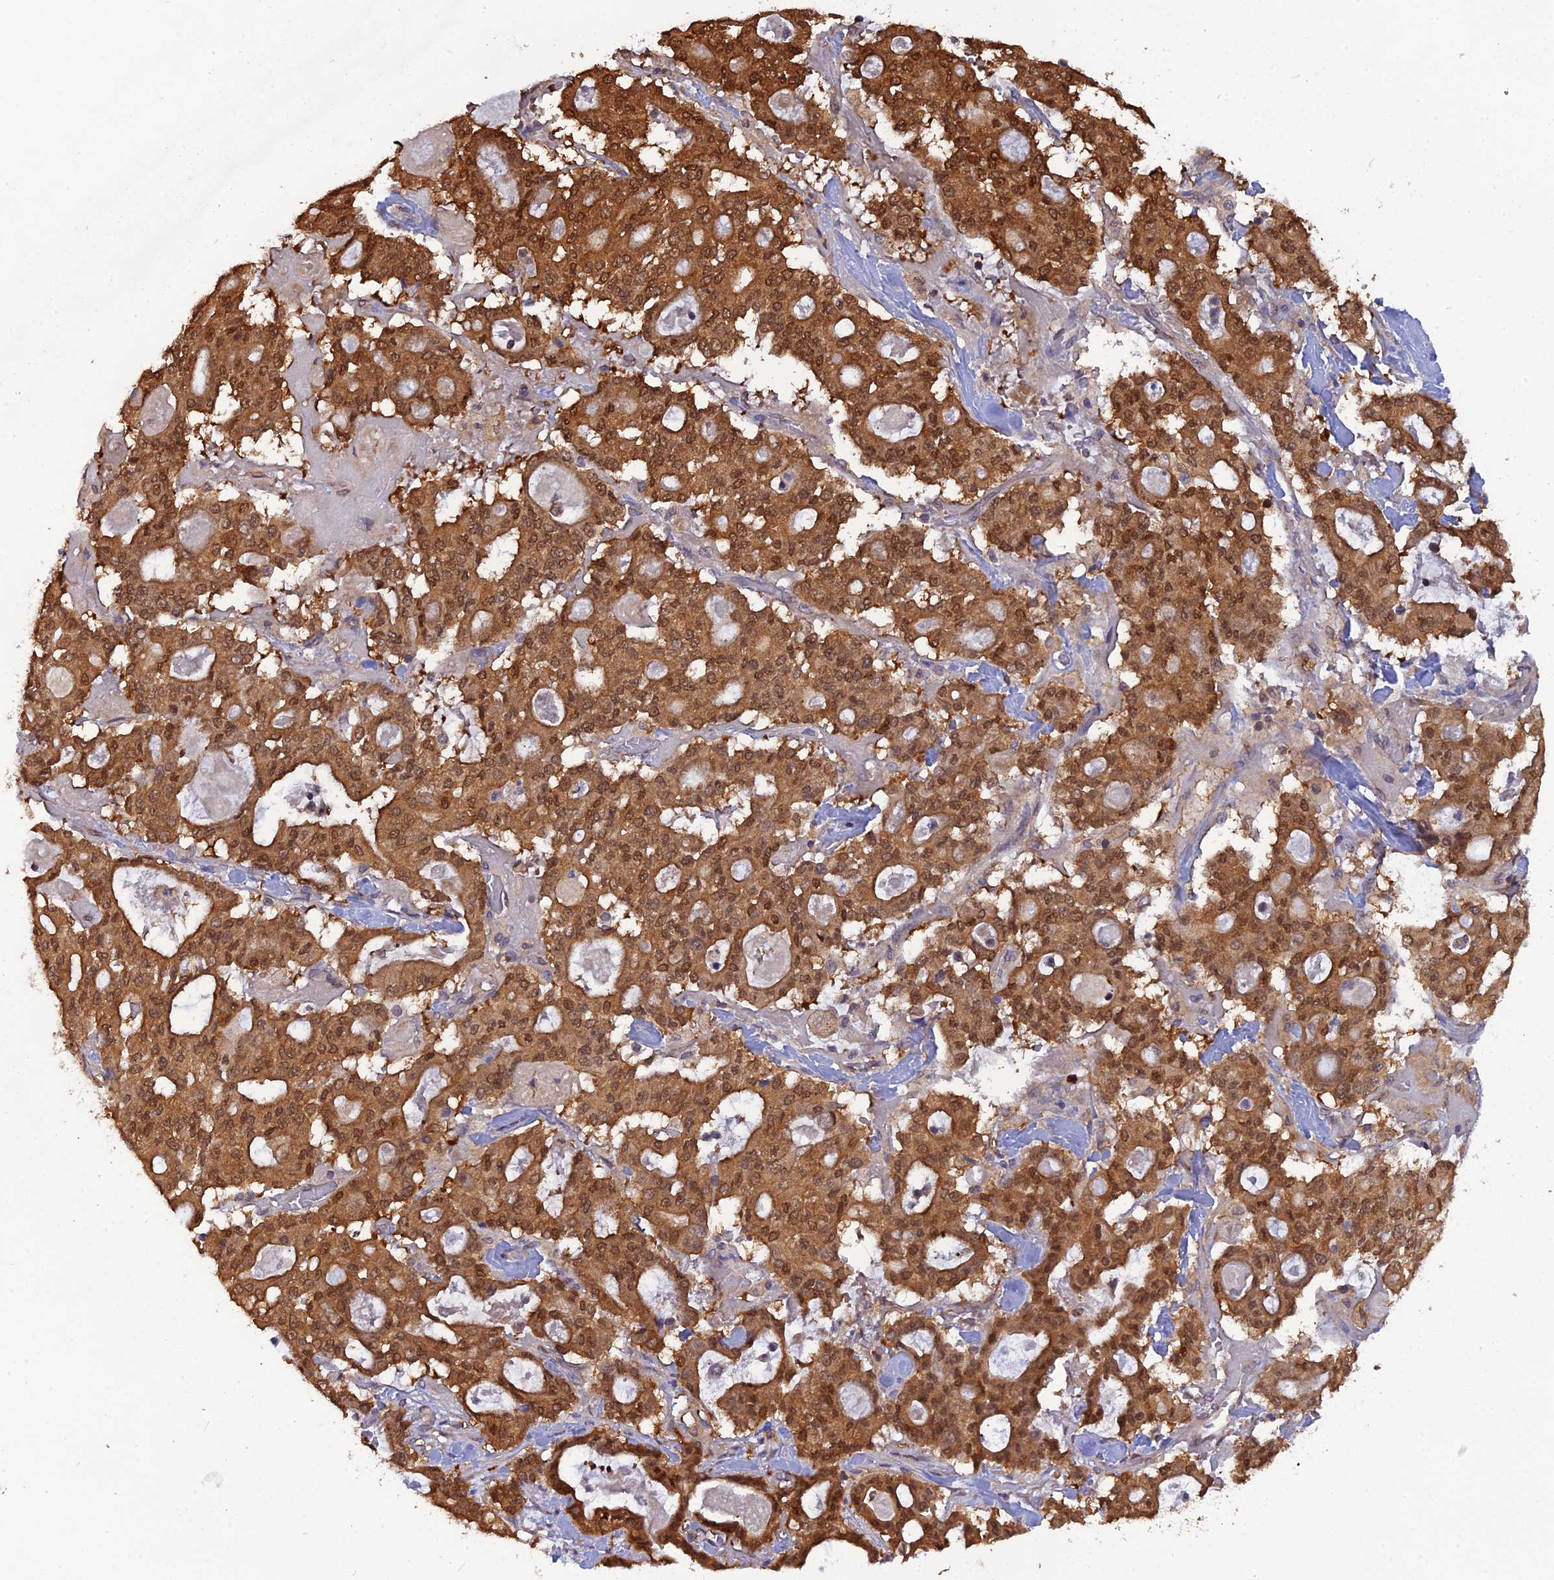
{"staining": {"intensity": "strong", "quantity": ">75%", "location": "cytoplasmic/membranous,nuclear"}, "tissue": "pancreatic cancer", "cell_type": "Tumor cells", "image_type": "cancer", "snomed": [{"axis": "morphology", "description": "Adenocarcinoma, NOS"}, {"axis": "topography", "description": "Pancreas"}], "caption": "Pancreatic adenocarcinoma tissue demonstrates strong cytoplasmic/membranous and nuclear staining in approximately >75% of tumor cells", "gene": "HINT1", "patient": {"sex": "male", "age": 63}}